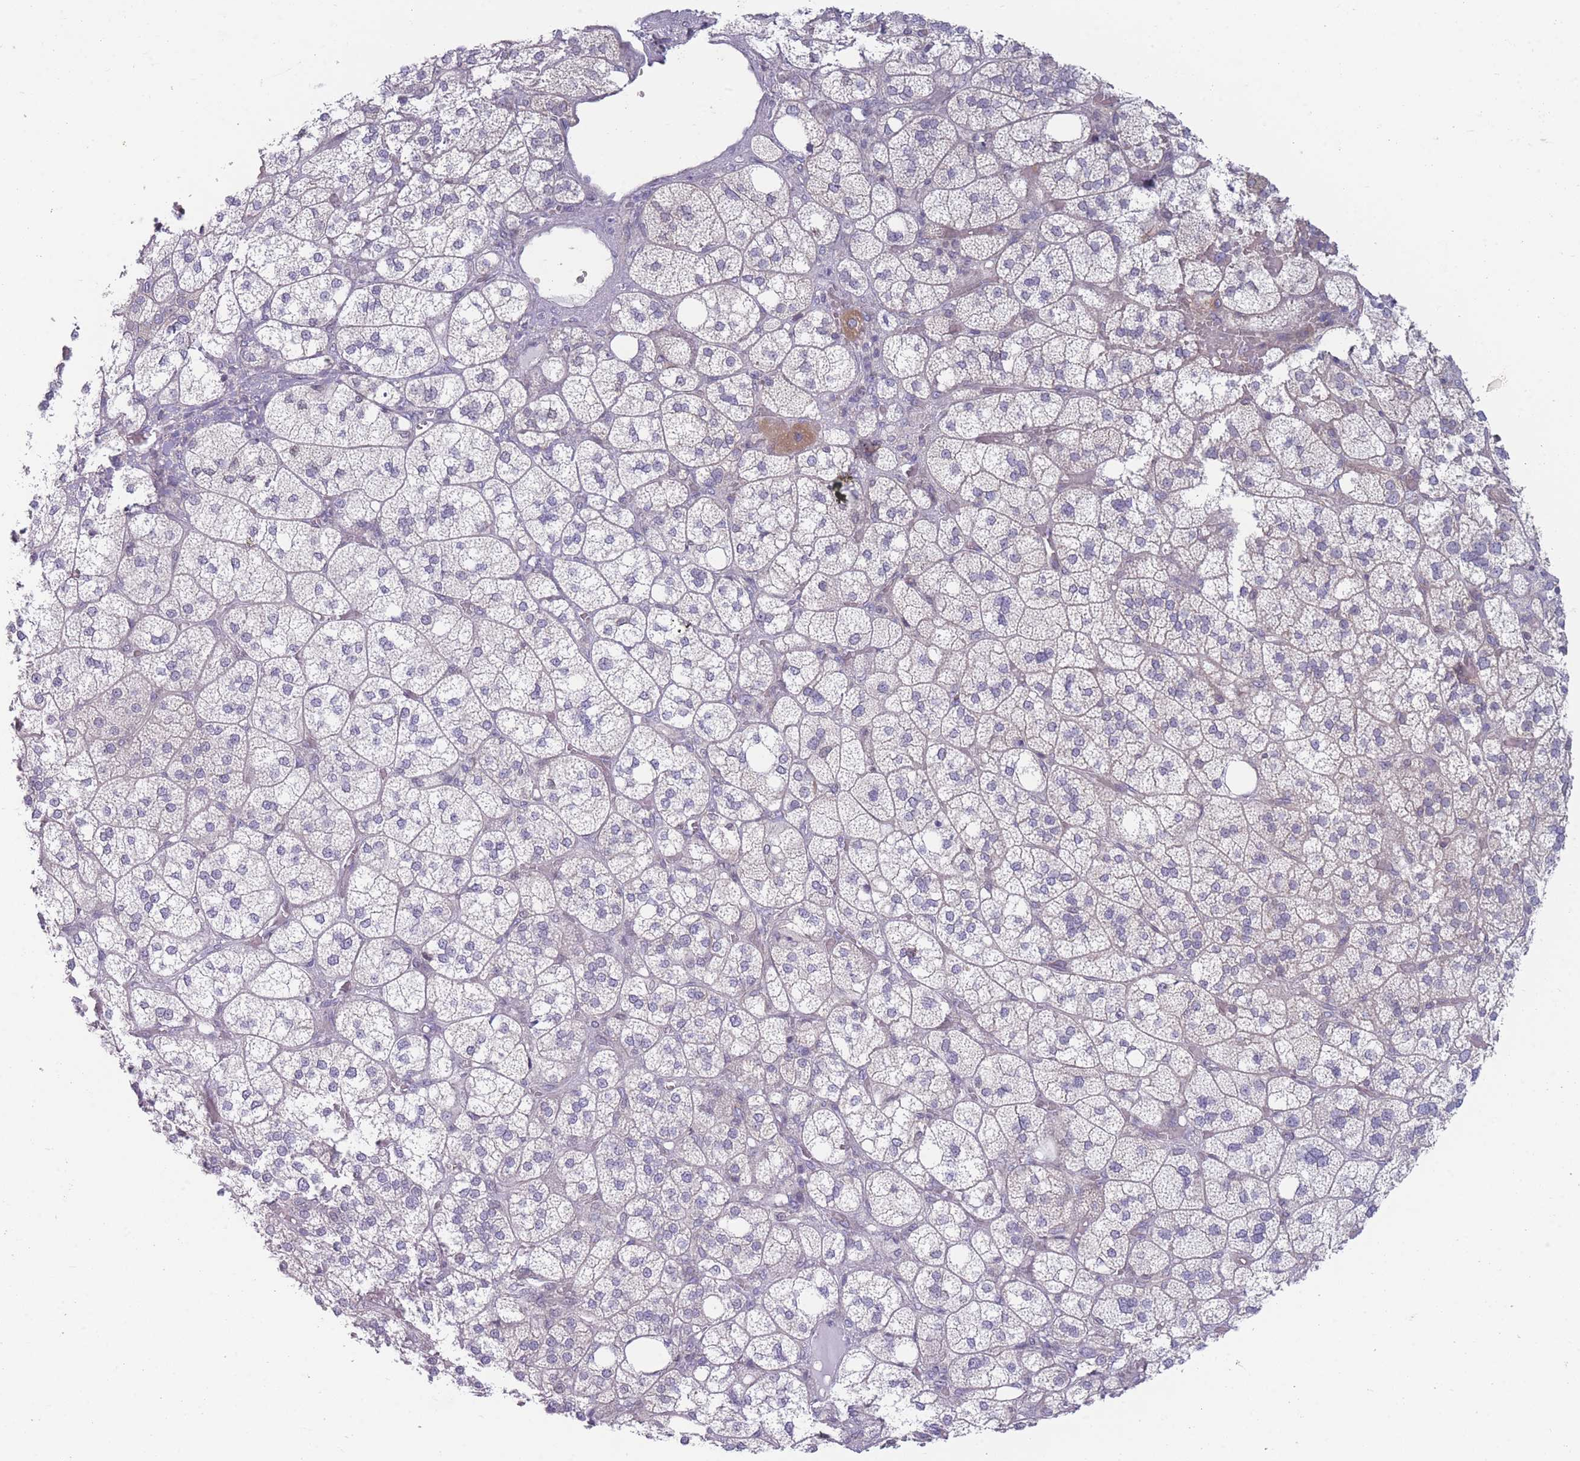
{"staining": {"intensity": "moderate", "quantity": "<25%", "location": "cytoplasmic/membranous"}, "tissue": "adrenal gland", "cell_type": "Glandular cells", "image_type": "normal", "snomed": [{"axis": "morphology", "description": "Normal tissue, NOS"}, {"axis": "topography", "description": "Adrenal gland"}], "caption": "About <25% of glandular cells in normal adrenal gland demonstrate moderate cytoplasmic/membranous protein expression as visualized by brown immunohistochemical staining.", "gene": "VRK2", "patient": {"sex": "male", "age": 61}}